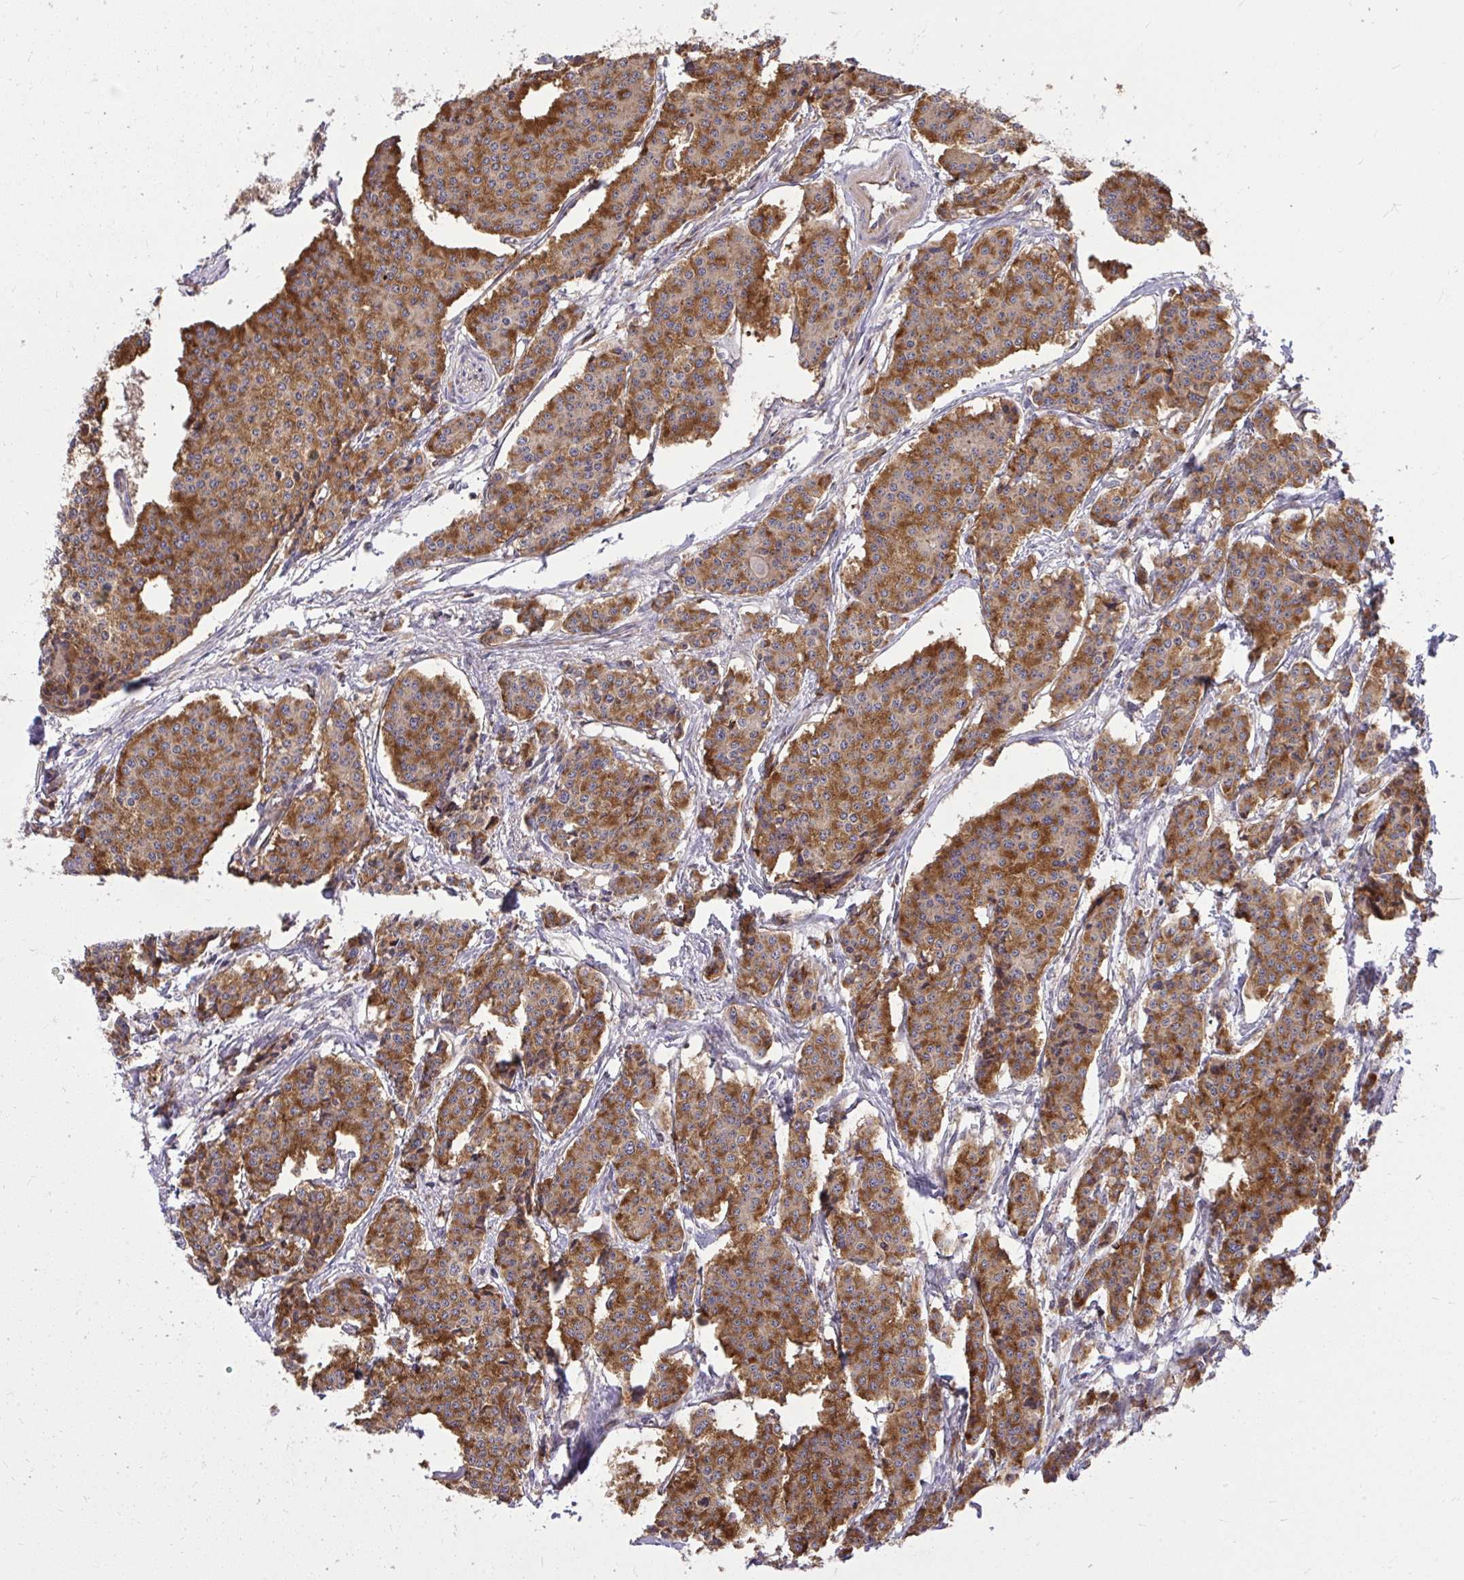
{"staining": {"intensity": "strong", "quantity": ">75%", "location": "cytoplasmic/membranous"}, "tissue": "carcinoid", "cell_type": "Tumor cells", "image_type": "cancer", "snomed": [{"axis": "morphology", "description": "Carcinoid, malignant, NOS"}, {"axis": "topography", "description": "Small intestine"}], "caption": "High-power microscopy captured an immunohistochemistry histopathology image of carcinoid (malignant), revealing strong cytoplasmic/membranous staining in approximately >75% of tumor cells. (Stains: DAB in brown, nuclei in blue, Microscopy: brightfield microscopy at high magnification).", "gene": "PAIP2", "patient": {"sex": "female", "age": 64}}